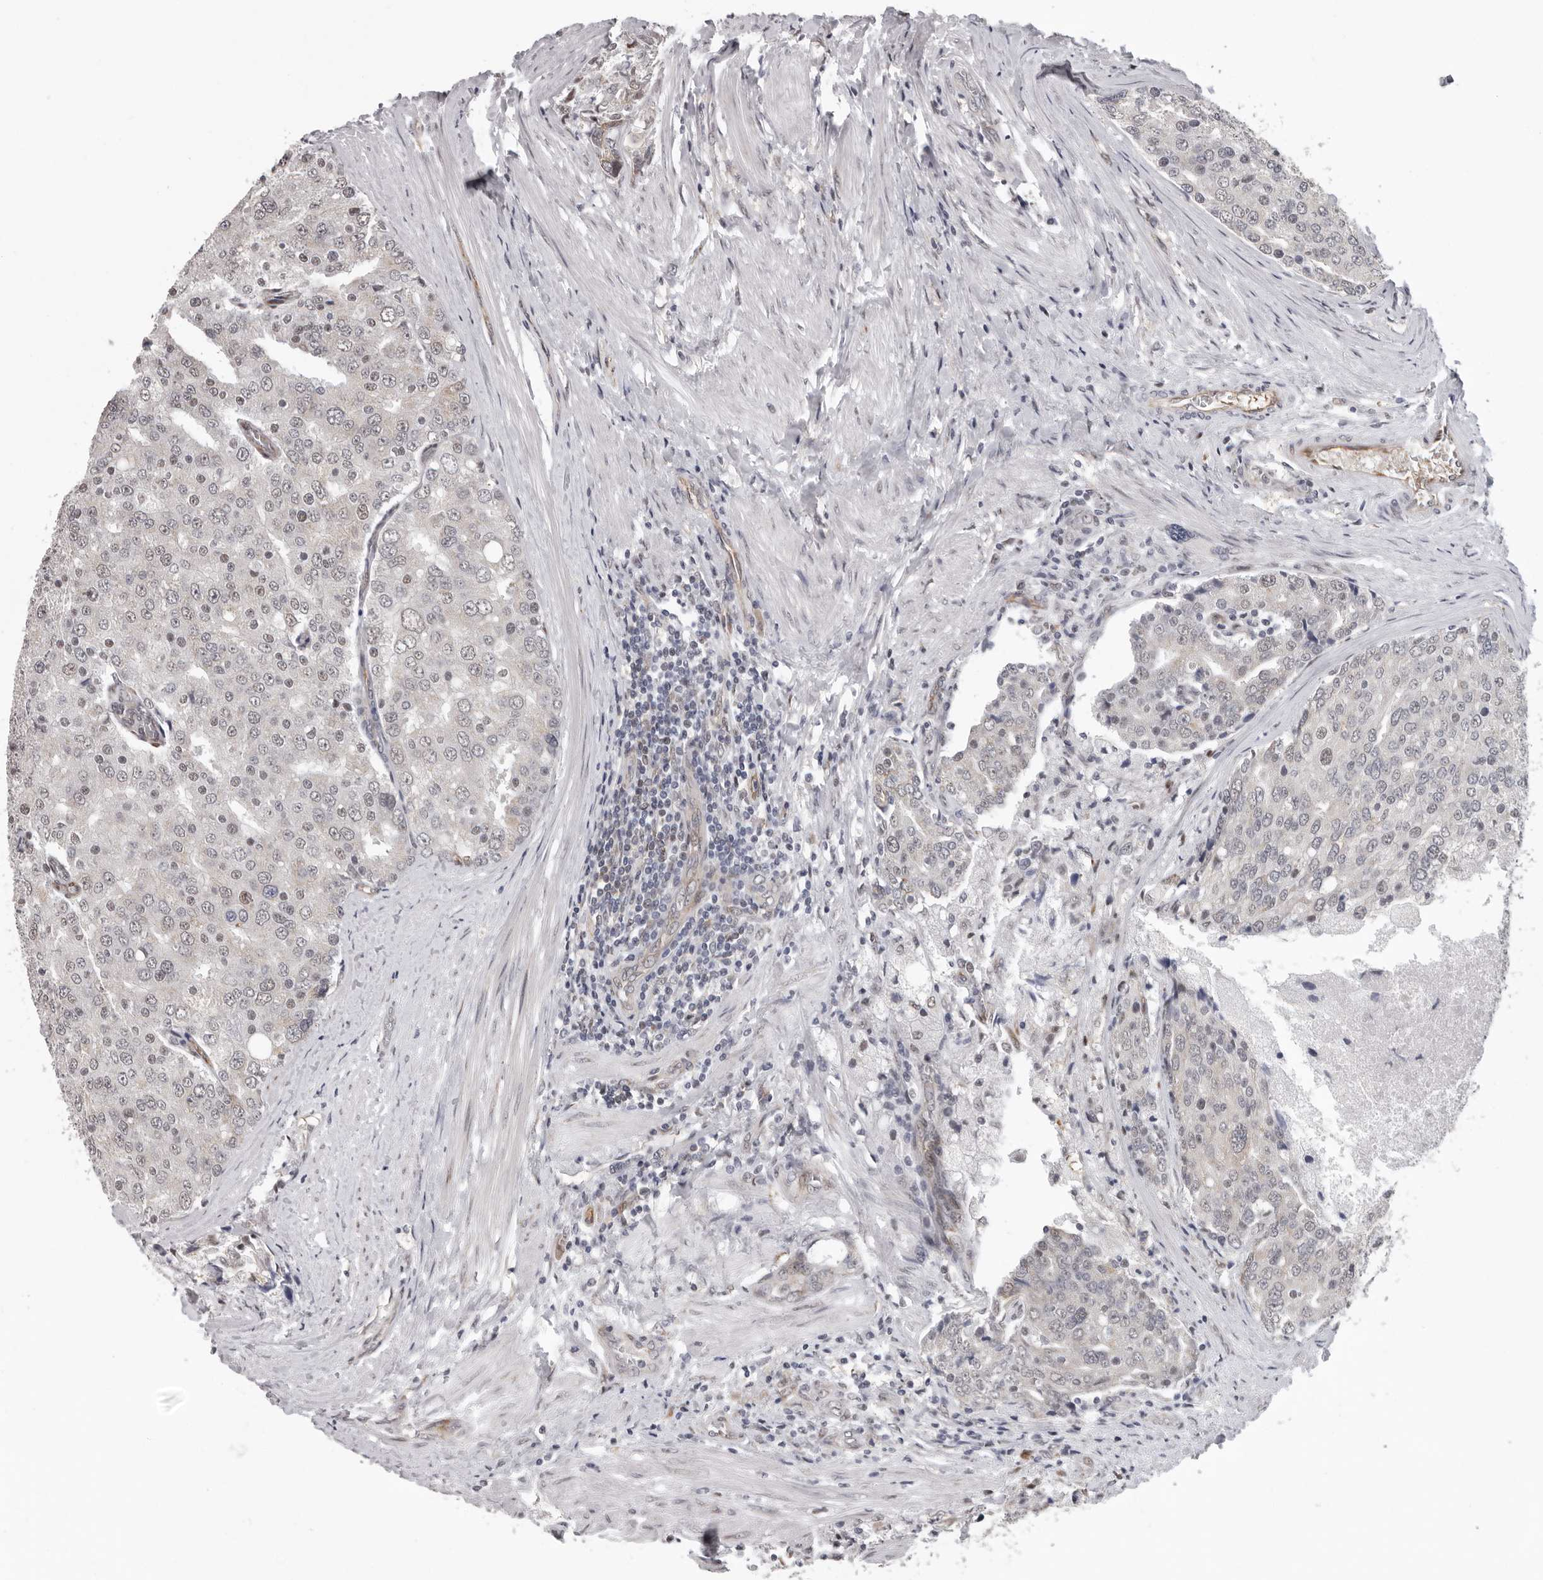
{"staining": {"intensity": "weak", "quantity": "<25%", "location": "nuclear"}, "tissue": "prostate cancer", "cell_type": "Tumor cells", "image_type": "cancer", "snomed": [{"axis": "morphology", "description": "Adenocarcinoma, High grade"}, {"axis": "topography", "description": "Prostate"}], "caption": "The immunohistochemistry micrograph has no significant expression in tumor cells of high-grade adenocarcinoma (prostate) tissue.", "gene": "RALGPS2", "patient": {"sex": "male", "age": 50}}